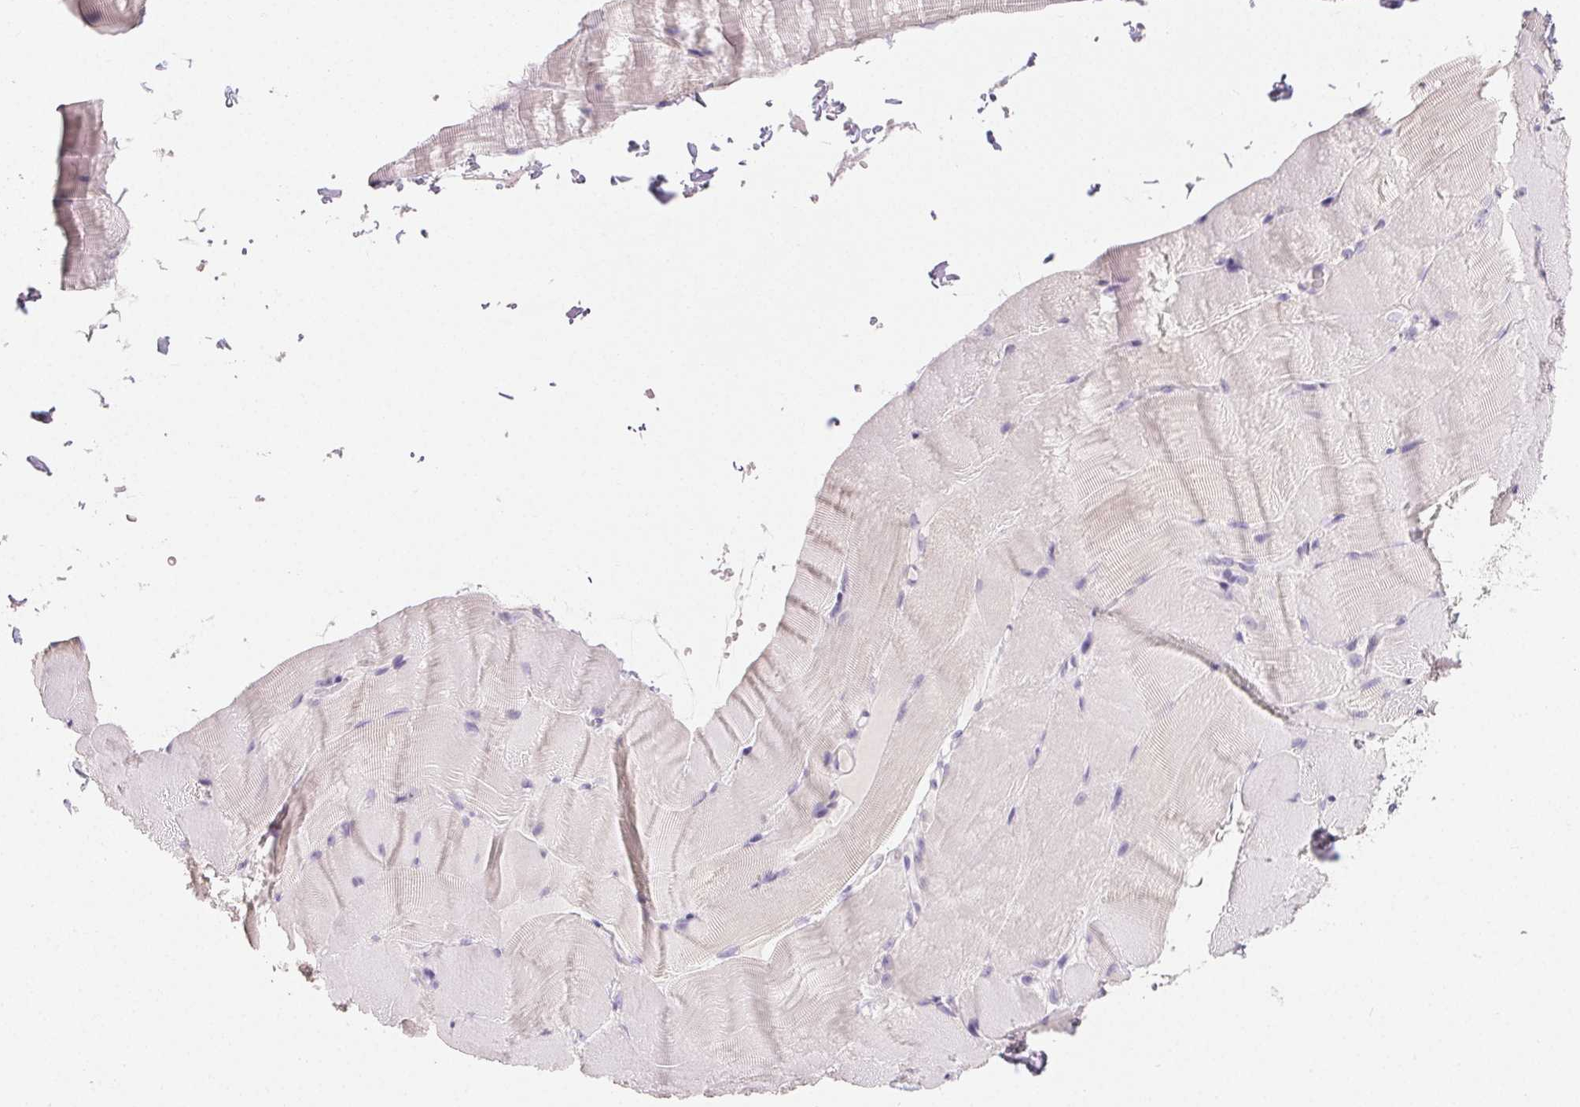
{"staining": {"intensity": "negative", "quantity": "none", "location": "none"}, "tissue": "skeletal muscle", "cell_type": "Myocytes", "image_type": "normal", "snomed": [{"axis": "morphology", "description": "Normal tissue, NOS"}, {"axis": "topography", "description": "Skeletal muscle"}], "caption": "Immunohistochemistry image of unremarkable skeletal muscle stained for a protein (brown), which exhibits no staining in myocytes. (Brightfield microscopy of DAB (3,3'-diaminobenzidine) immunohistochemistry at high magnification).", "gene": "MIOX", "patient": {"sex": "female", "age": 37}}